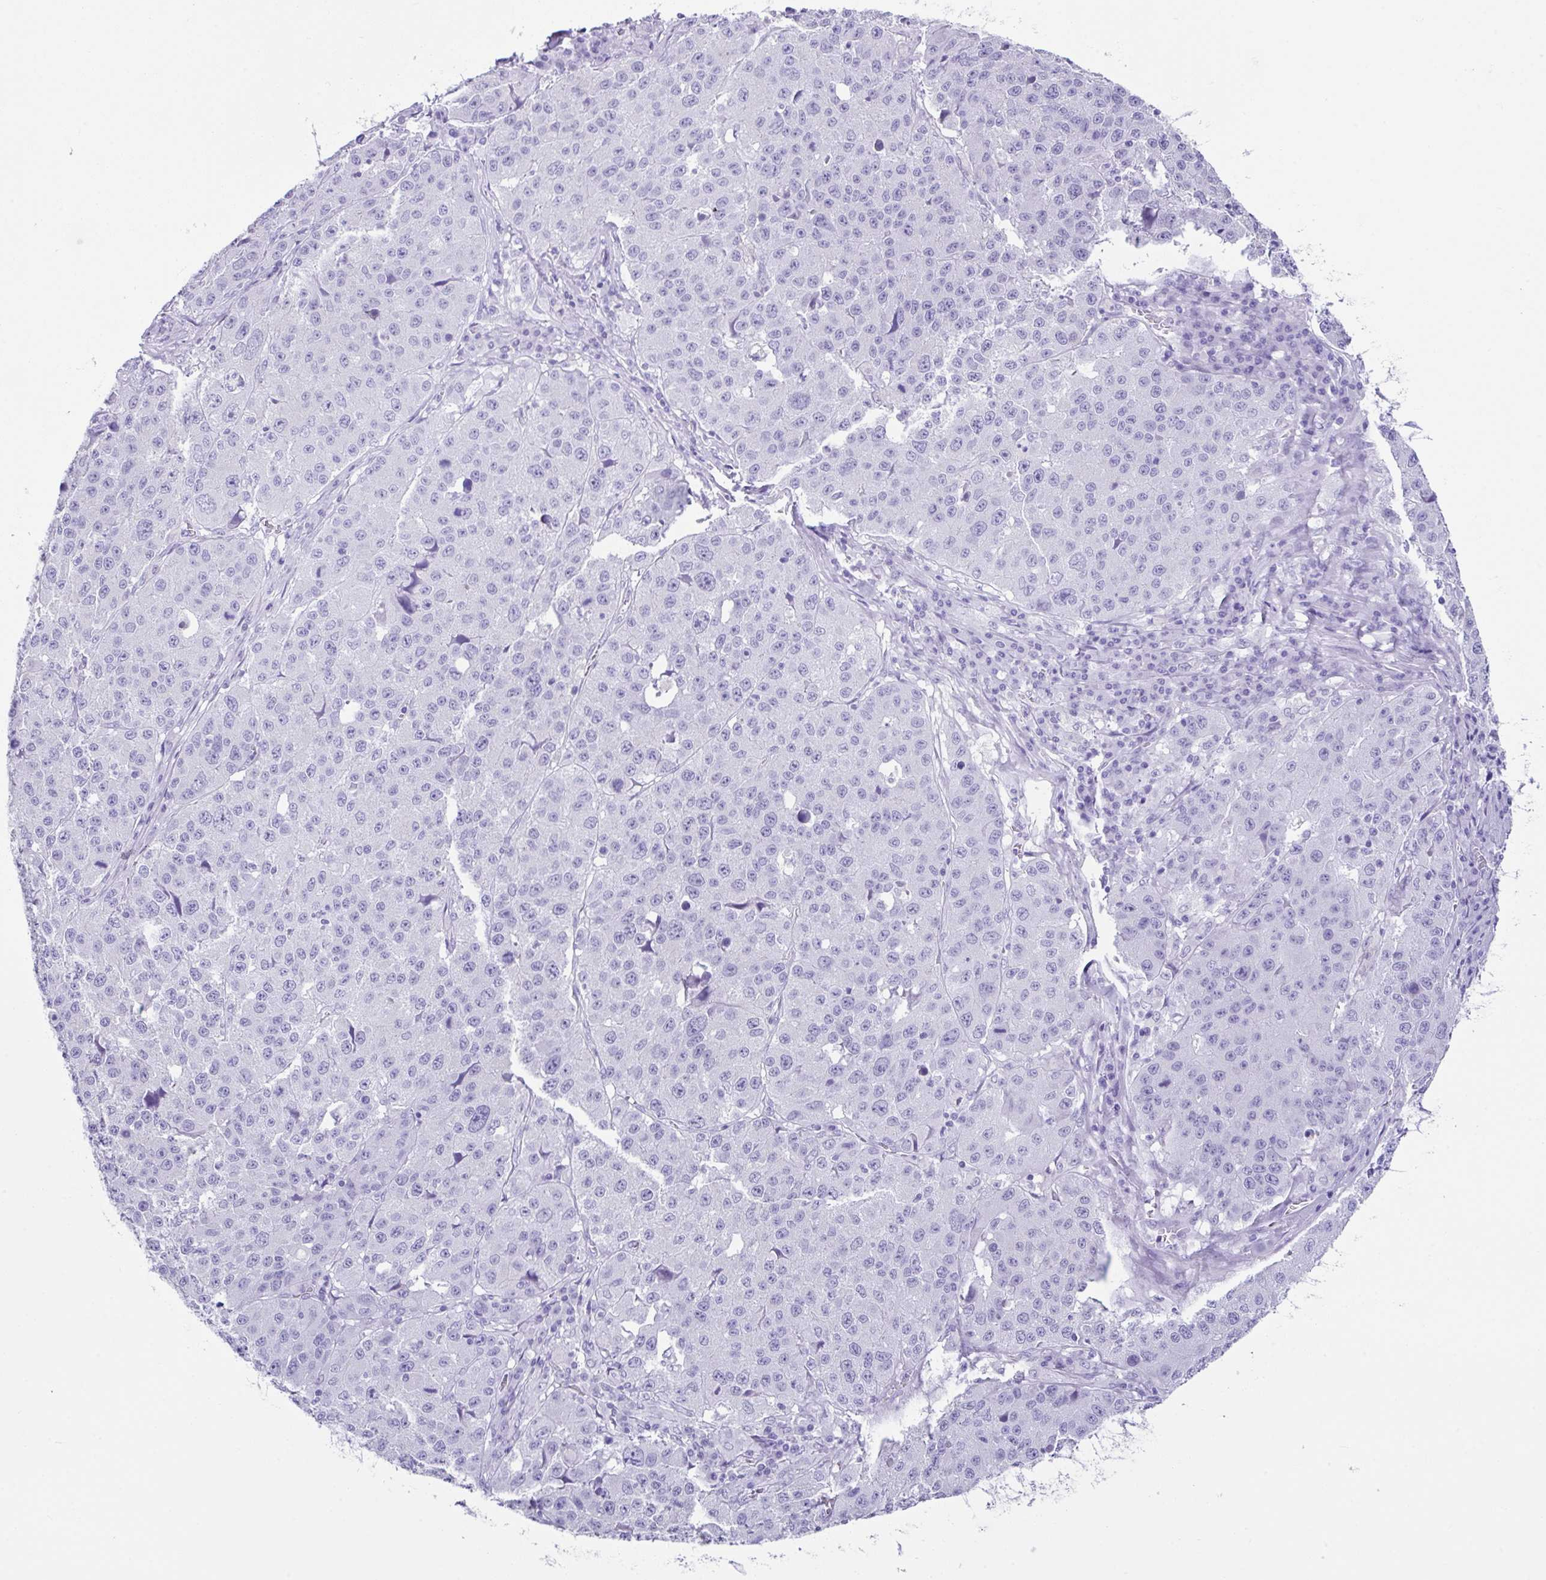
{"staining": {"intensity": "negative", "quantity": "none", "location": "none"}, "tissue": "stomach cancer", "cell_type": "Tumor cells", "image_type": "cancer", "snomed": [{"axis": "morphology", "description": "Adenocarcinoma, NOS"}, {"axis": "topography", "description": "Stomach"}], "caption": "Immunohistochemistry (IHC) histopathology image of human adenocarcinoma (stomach) stained for a protein (brown), which demonstrates no staining in tumor cells.", "gene": "LGALS4", "patient": {"sex": "male", "age": 71}}